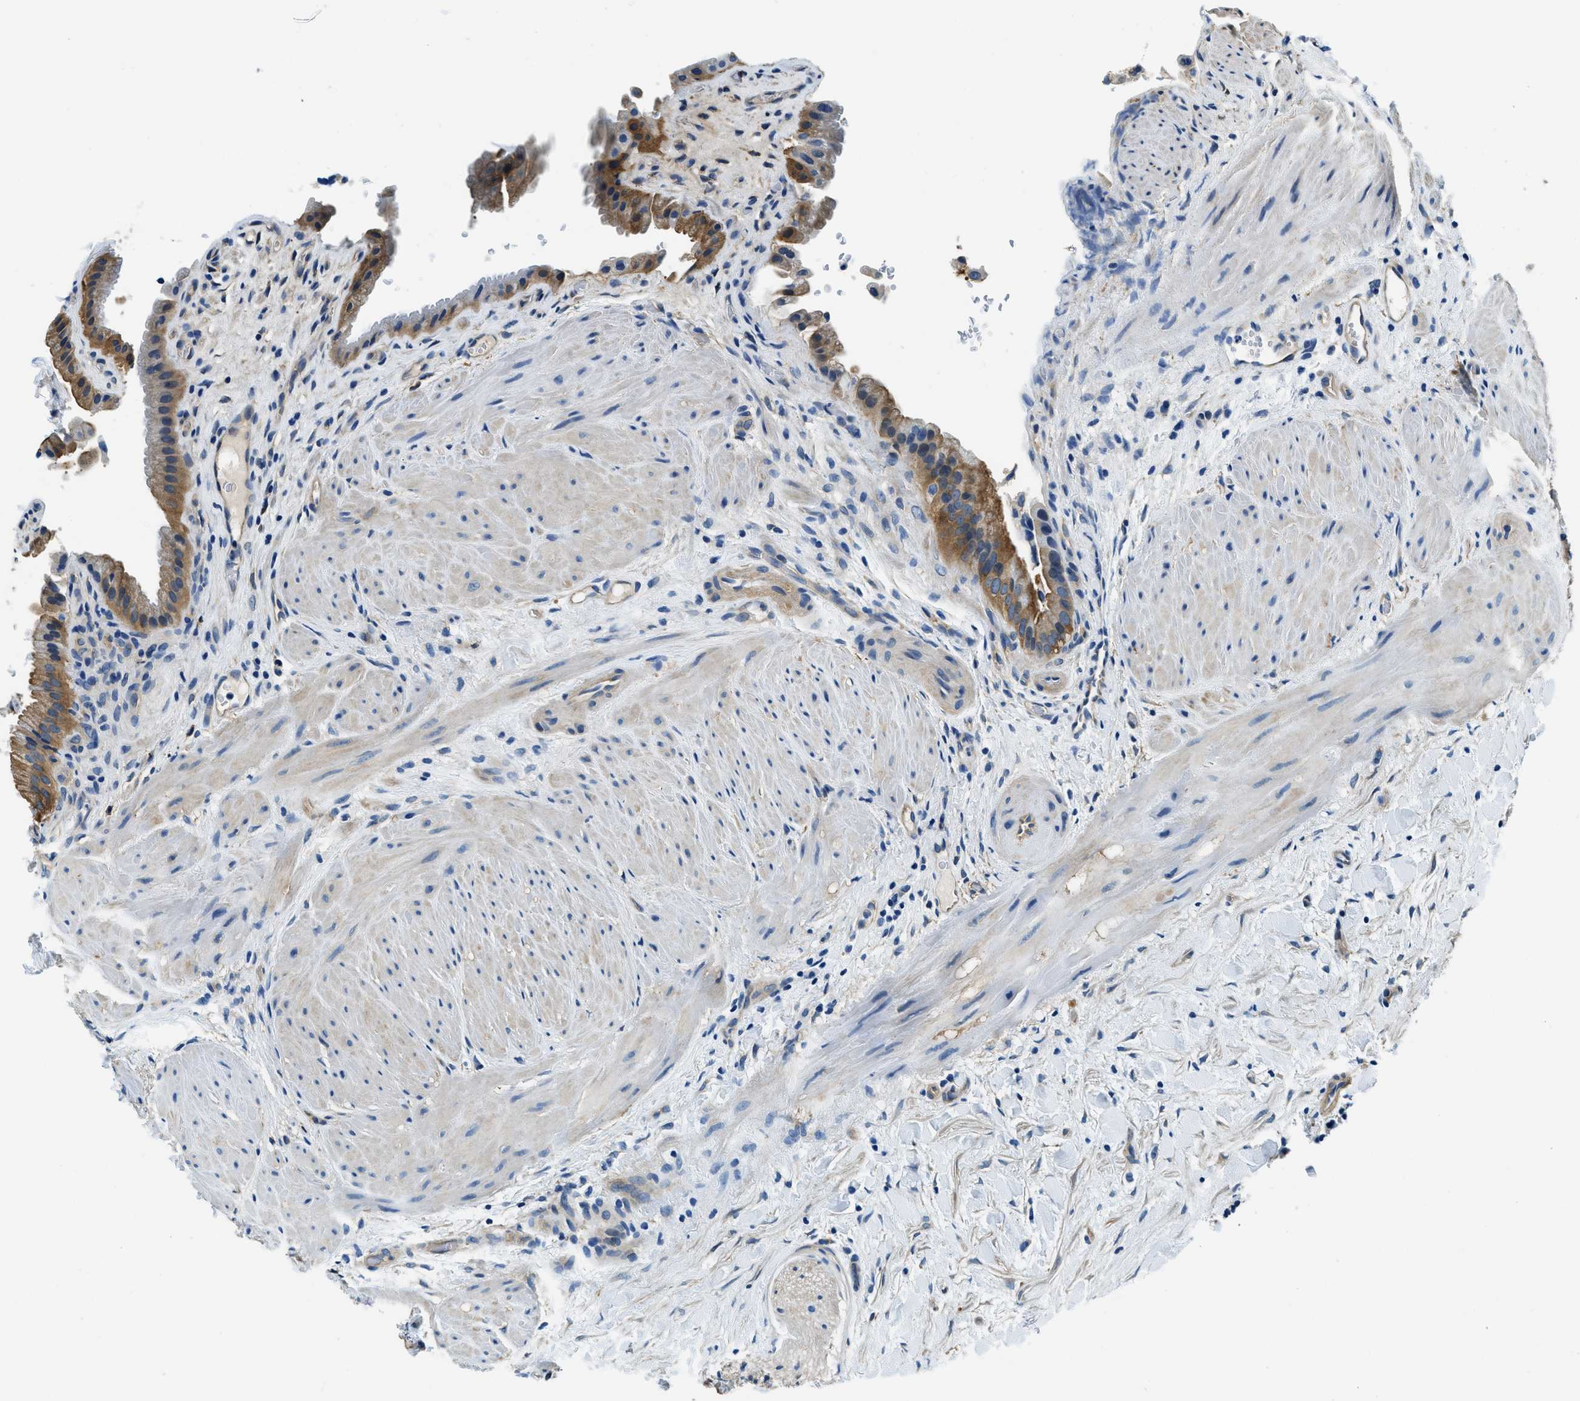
{"staining": {"intensity": "moderate", "quantity": ">75%", "location": "cytoplasmic/membranous"}, "tissue": "gallbladder", "cell_type": "Glandular cells", "image_type": "normal", "snomed": [{"axis": "morphology", "description": "Normal tissue, NOS"}, {"axis": "topography", "description": "Gallbladder"}], "caption": "Immunohistochemical staining of benign human gallbladder shows >75% levels of moderate cytoplasmic/membranous protein expression in about >75% of glandular cells. (DAB (3,3'-diaminobenzidine) IHC with brightfield microscopy, high magnification).", "gene": "TWF1", "patient": {"sex": "male", "age": 49}}